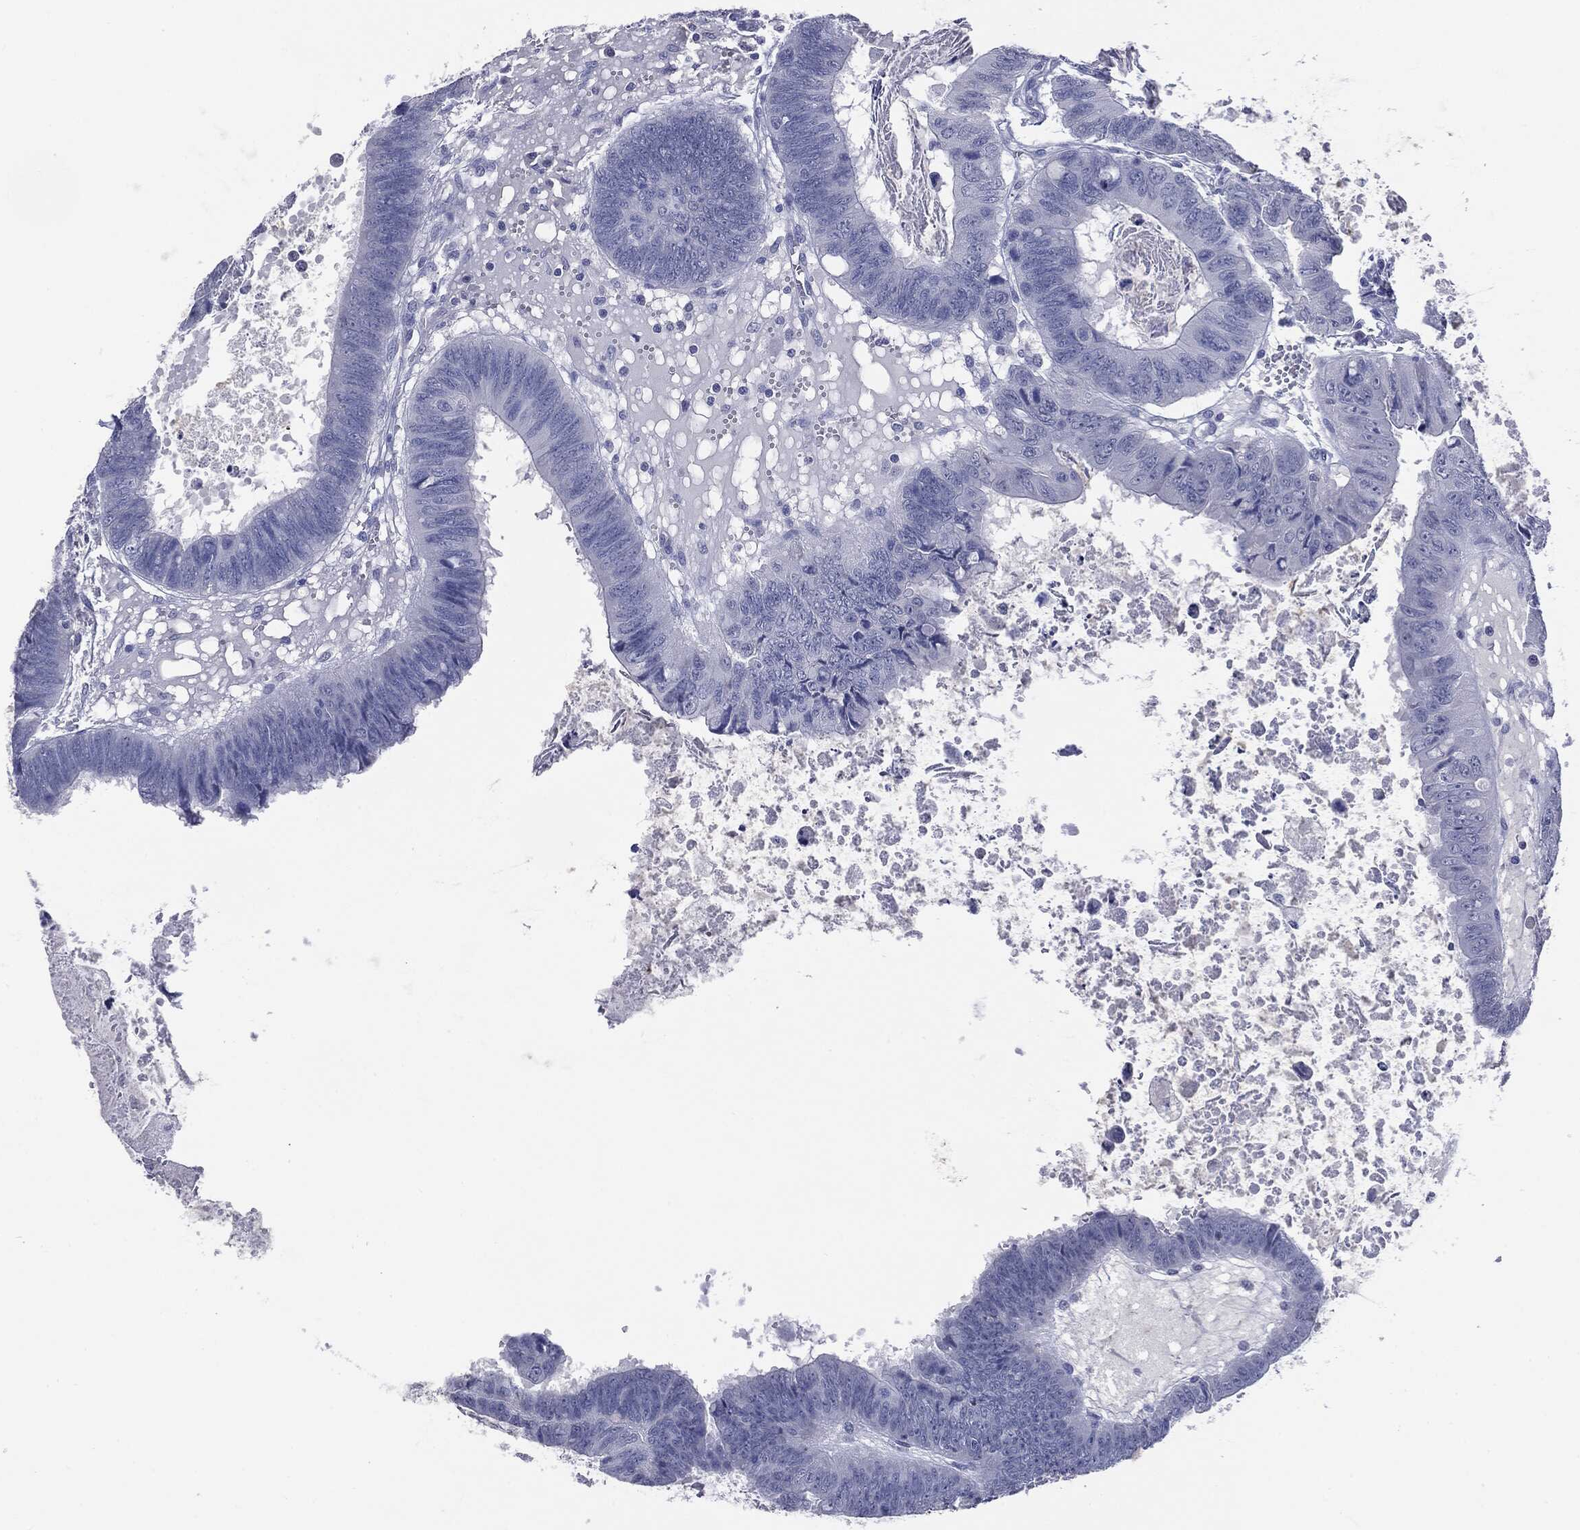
{"staining": {"intensity": "negative", "quantity": "none", "location": "none"}, "tissue": "colorectal cancer", "cell_type": "Tumor cells", "image_type": "cancer", "snomed": [{"axis": "morphology", "description": "Adenocarcinoma, NOS"}, {"axis": "topography", "description": "Colon"}], "caption": "Immunohistochemical staining of colorectal adenocarcinoma displays no significant staining in tumor cells.", "gene": "TSHB", "patient": {"sex": "male", "age": 62}}